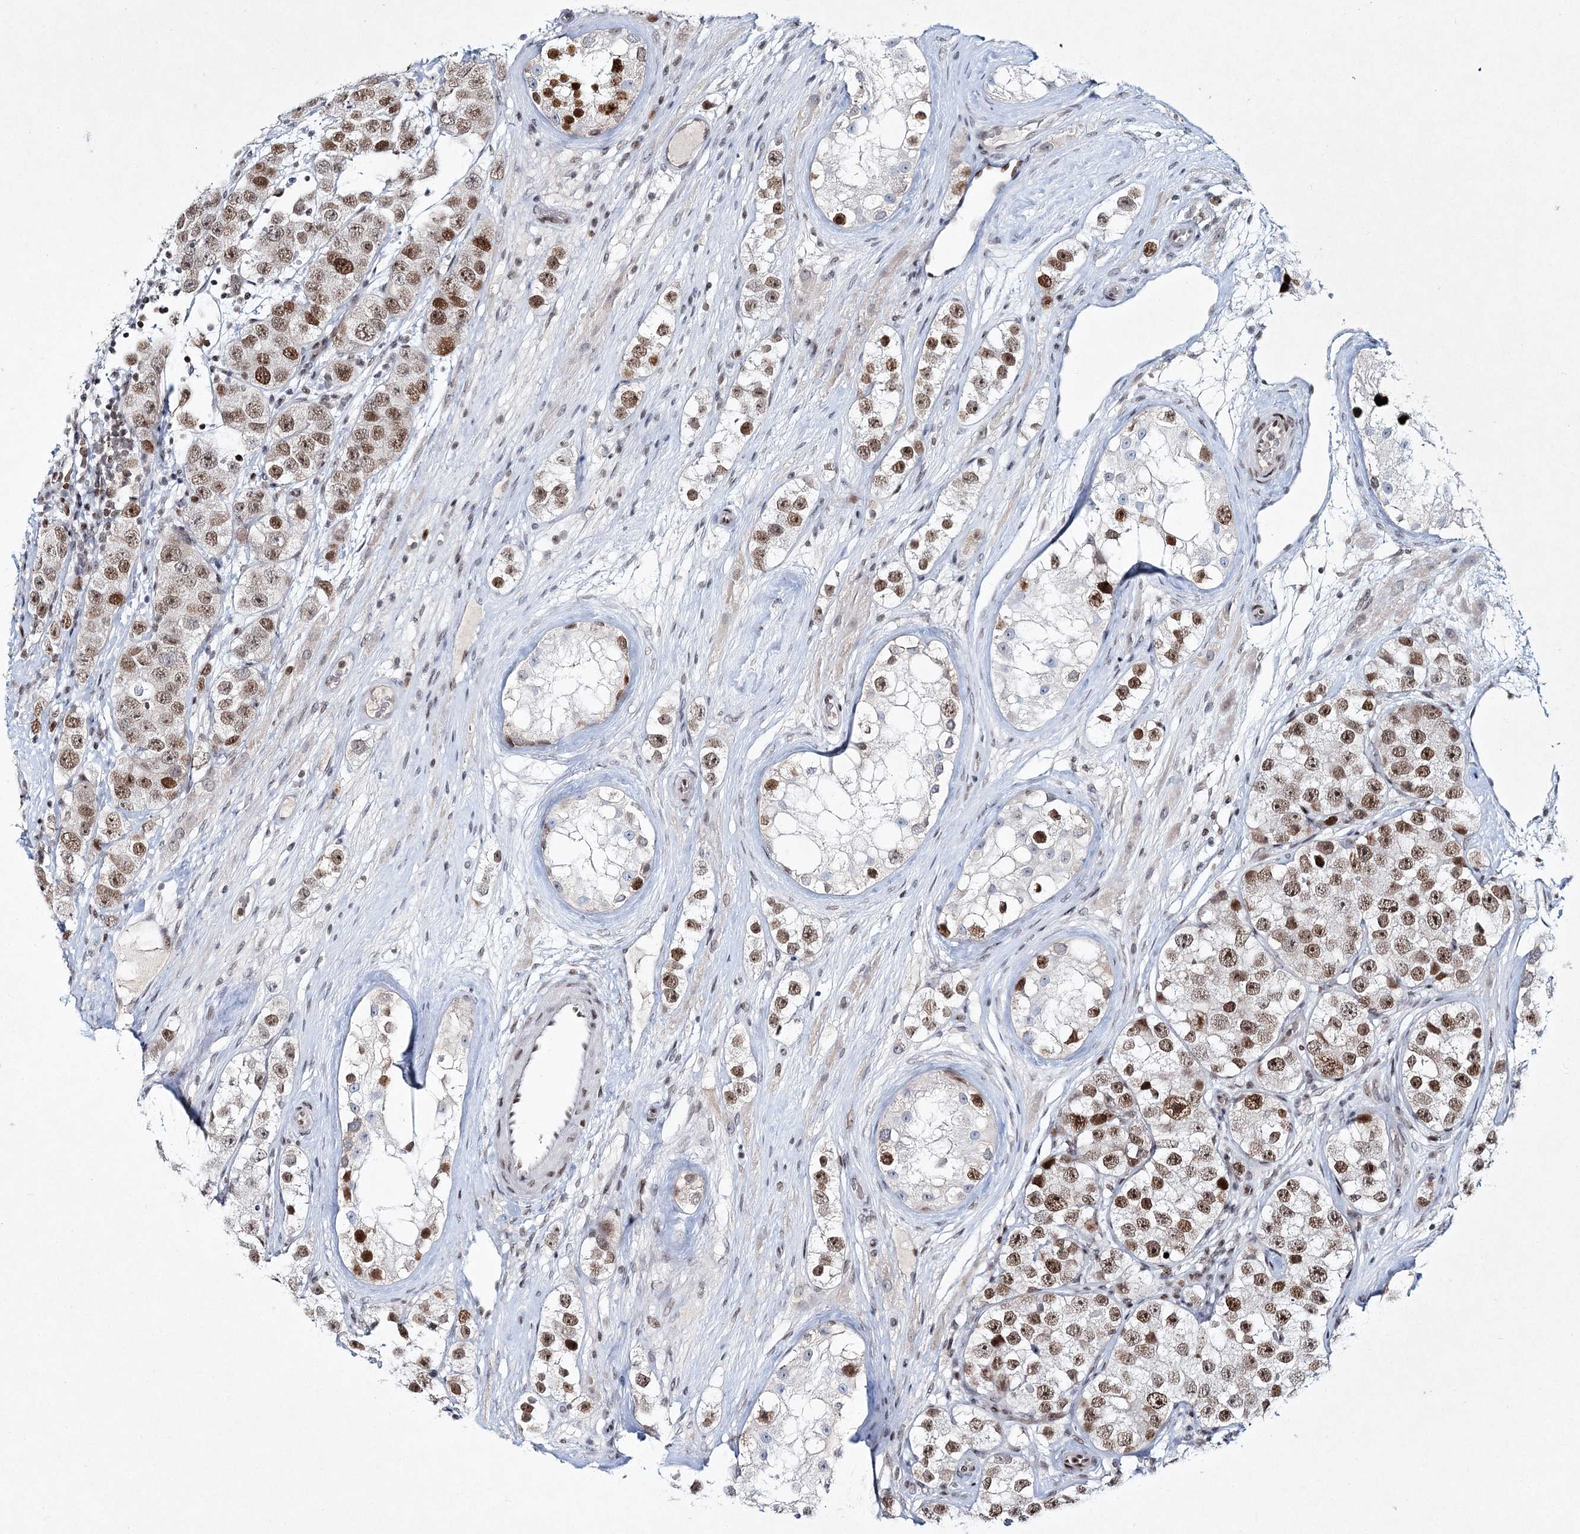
{"staining": {"intensity": "moderate", "quantity": ">75%", "location": "nuclear"}, "tissue": "testis cancer", "cell_type": "Tumor cells", "image_type": "cancer", "snomed": [{"axis": "morphology", "description": "Seminoma, NOS"}, {"axis": "topography", "description": "Testis"}], "caption": "Moderate nuclear protein expression is present in approximately >75% of tumor cells in testis seminoma.", "gene": "LRRFIP2", "patient": {"sex": "male", "age": 28}}